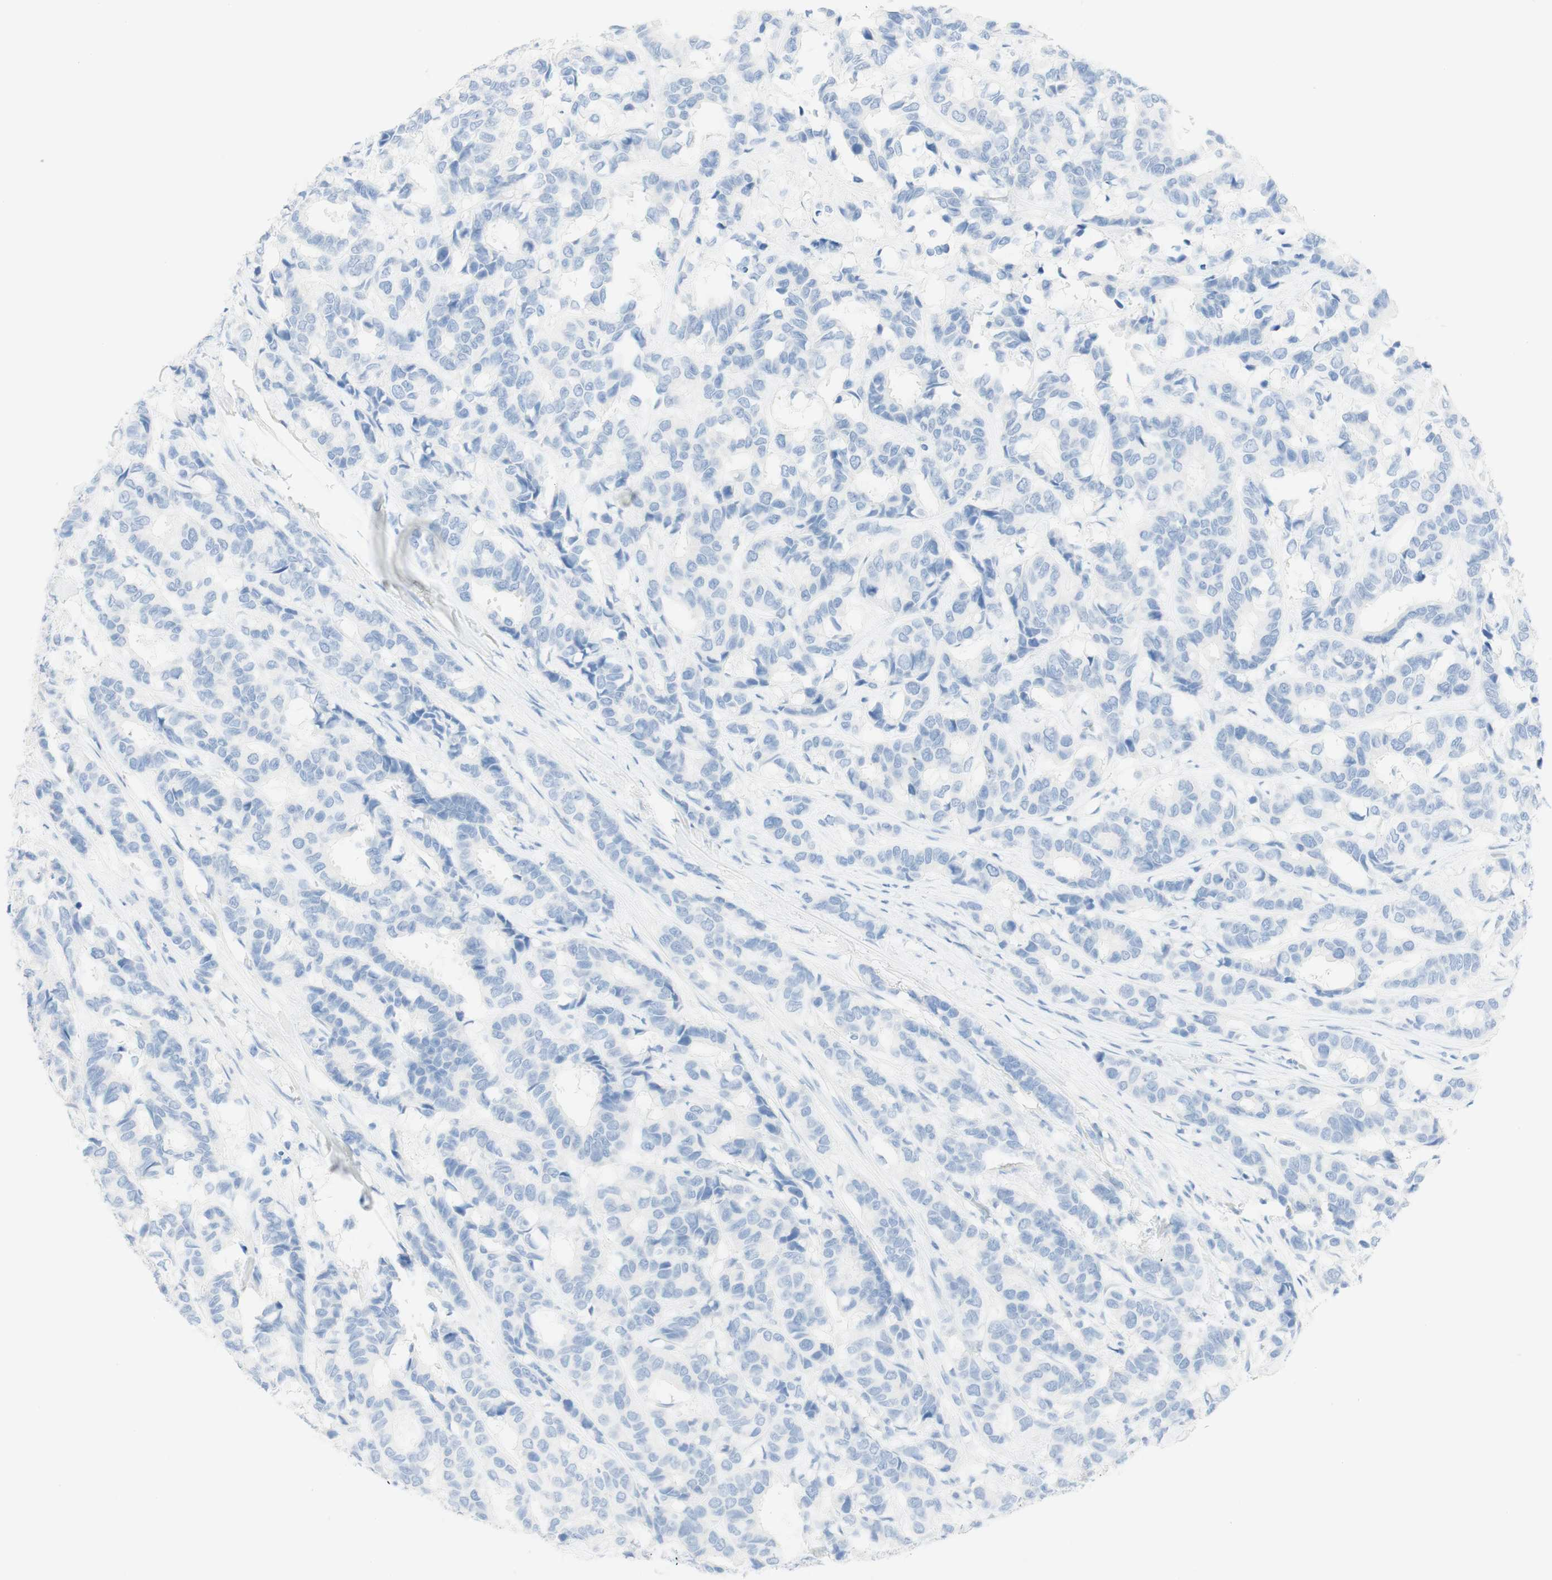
{"staining": {"intensity": "negative", "quantity": "none", "location": "none"}, "tissue": "breast cancer", "cell_type": "Tumor cells", "image_type": "cancer", "snomed": [{"axis": "morphology", "description": "Duct carcinoma"}, {"axis": "topography", "description": "Breast"}], "caption": "Breast cancer (intraductal carcinoma) was stained to show a protein in brown. There is no significant expression in tumor cells.", "gene": "TPO", "patient": {"sex": "female", "age": 87}}